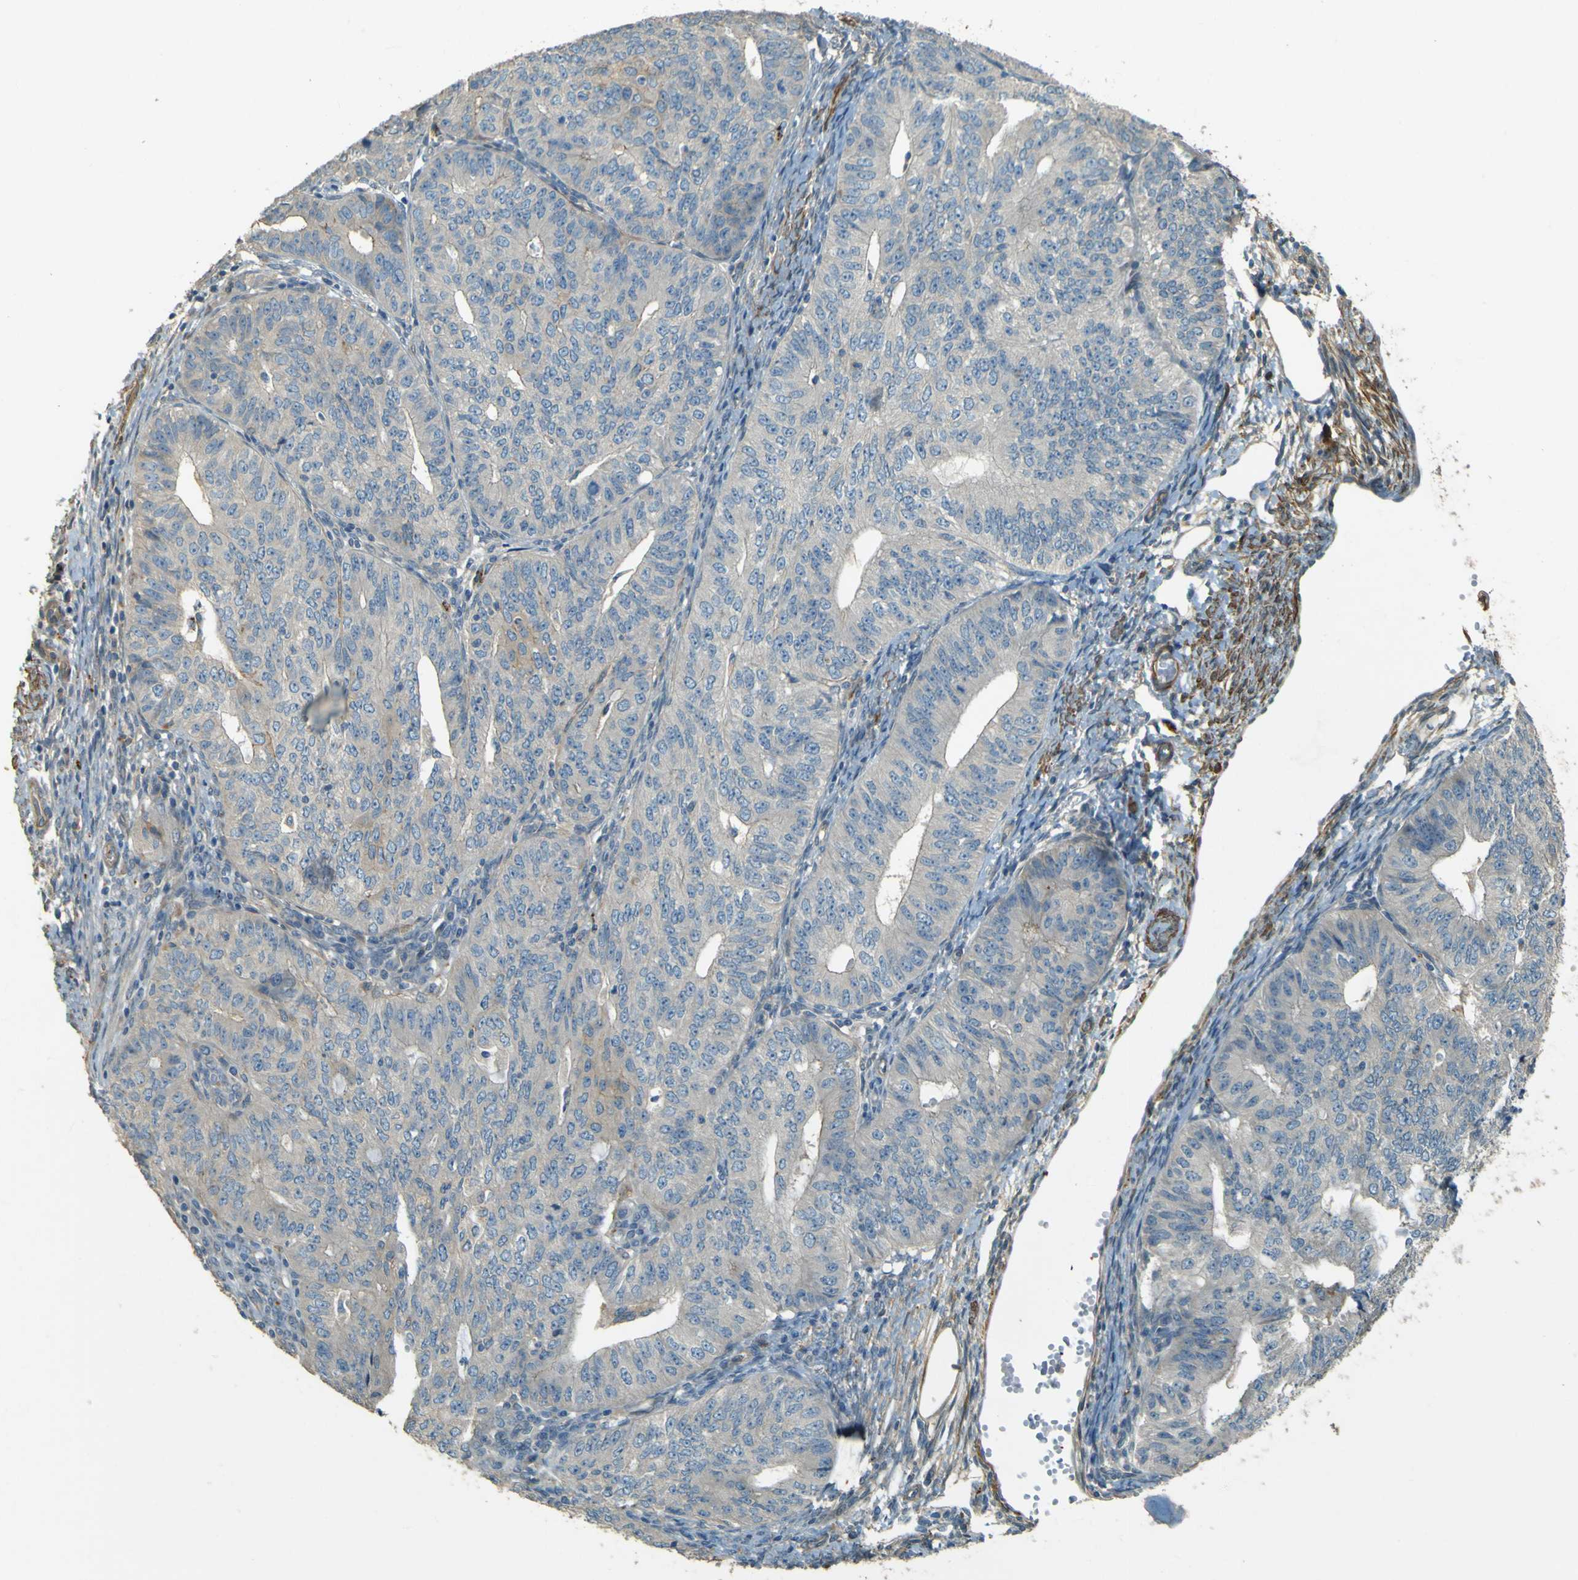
{"staining": {"intensity": "weak", "quantity": "<25%", "location": "cytoplasmic/membranous"}, "tissue": "endometrial cancer", "cell_type": "Tumor cells", "image_type": "cancer", "snomed": [{"axis": "morphology", "description": "Adenocarcinoma, NOS"}, {"axis": "topography", "description": "Endometrium"}], "caption": "The immunohistochemistry (IHC) image has no significant expression in tumor cells of endometrial cancer tissue.", "gene": "NEXN", "patient": {"sex": "female", "age": 32}}